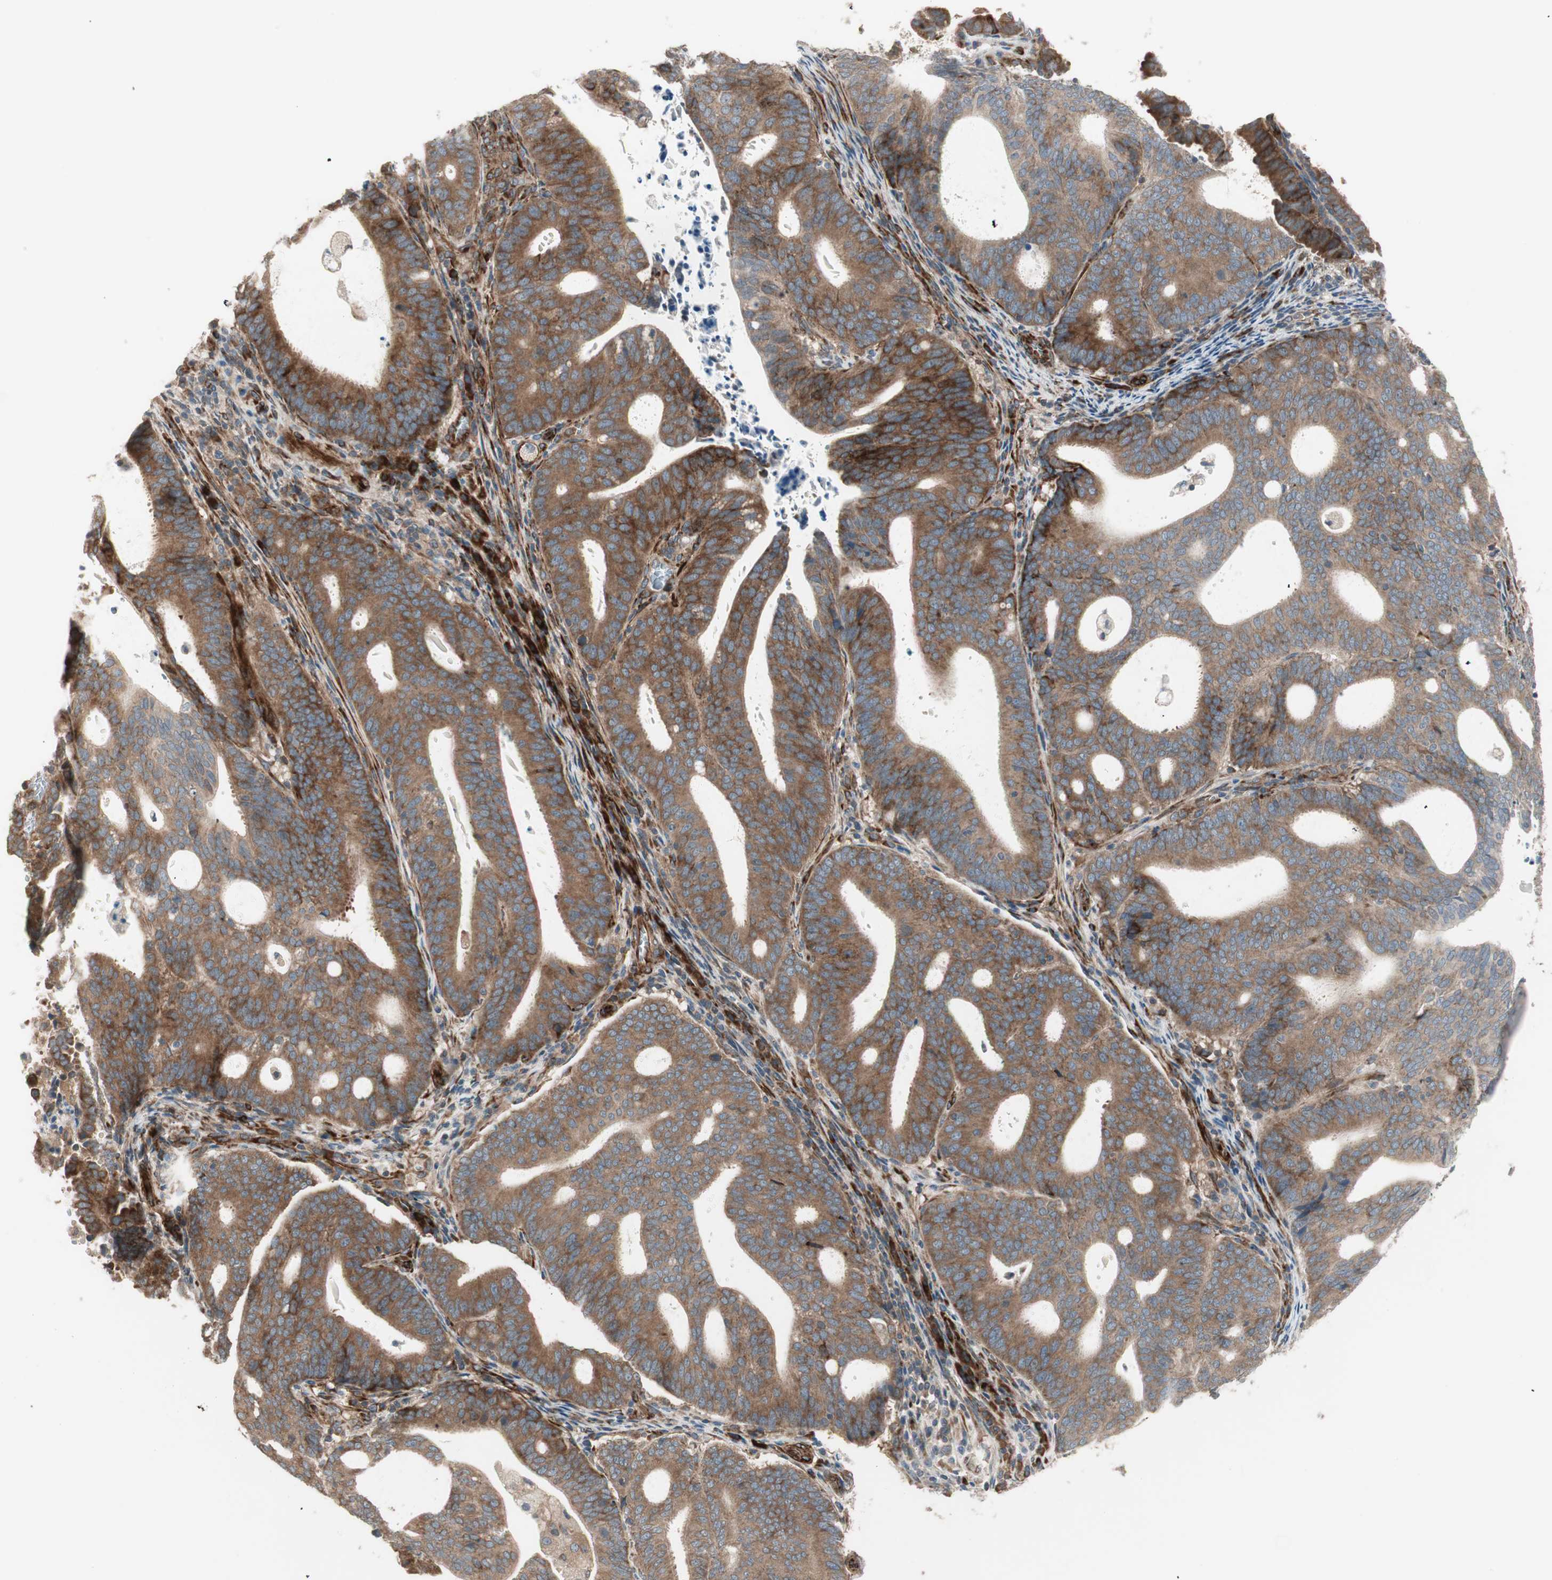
{"staining": {"intensity": "strong", "quantity": ">75%", "location": "cytoplasmic/membranous"}, "tissue": "endometrial cancer", "cell_type": "Tumor cells", "image_type": "cancer", "snomed": [{"axis": "morphology", "description": "Adenocarcinoma, NOS"}, {"axis": "topography", "description": "Uterus"}], "caption": "A brown stain shows strong cytoplasmic/membranous staining of a protein in endometrial adenocarcinoma tumor cells.", "gene": "PPP2R5E", "patient": {"sex": "female", "age": 83}}